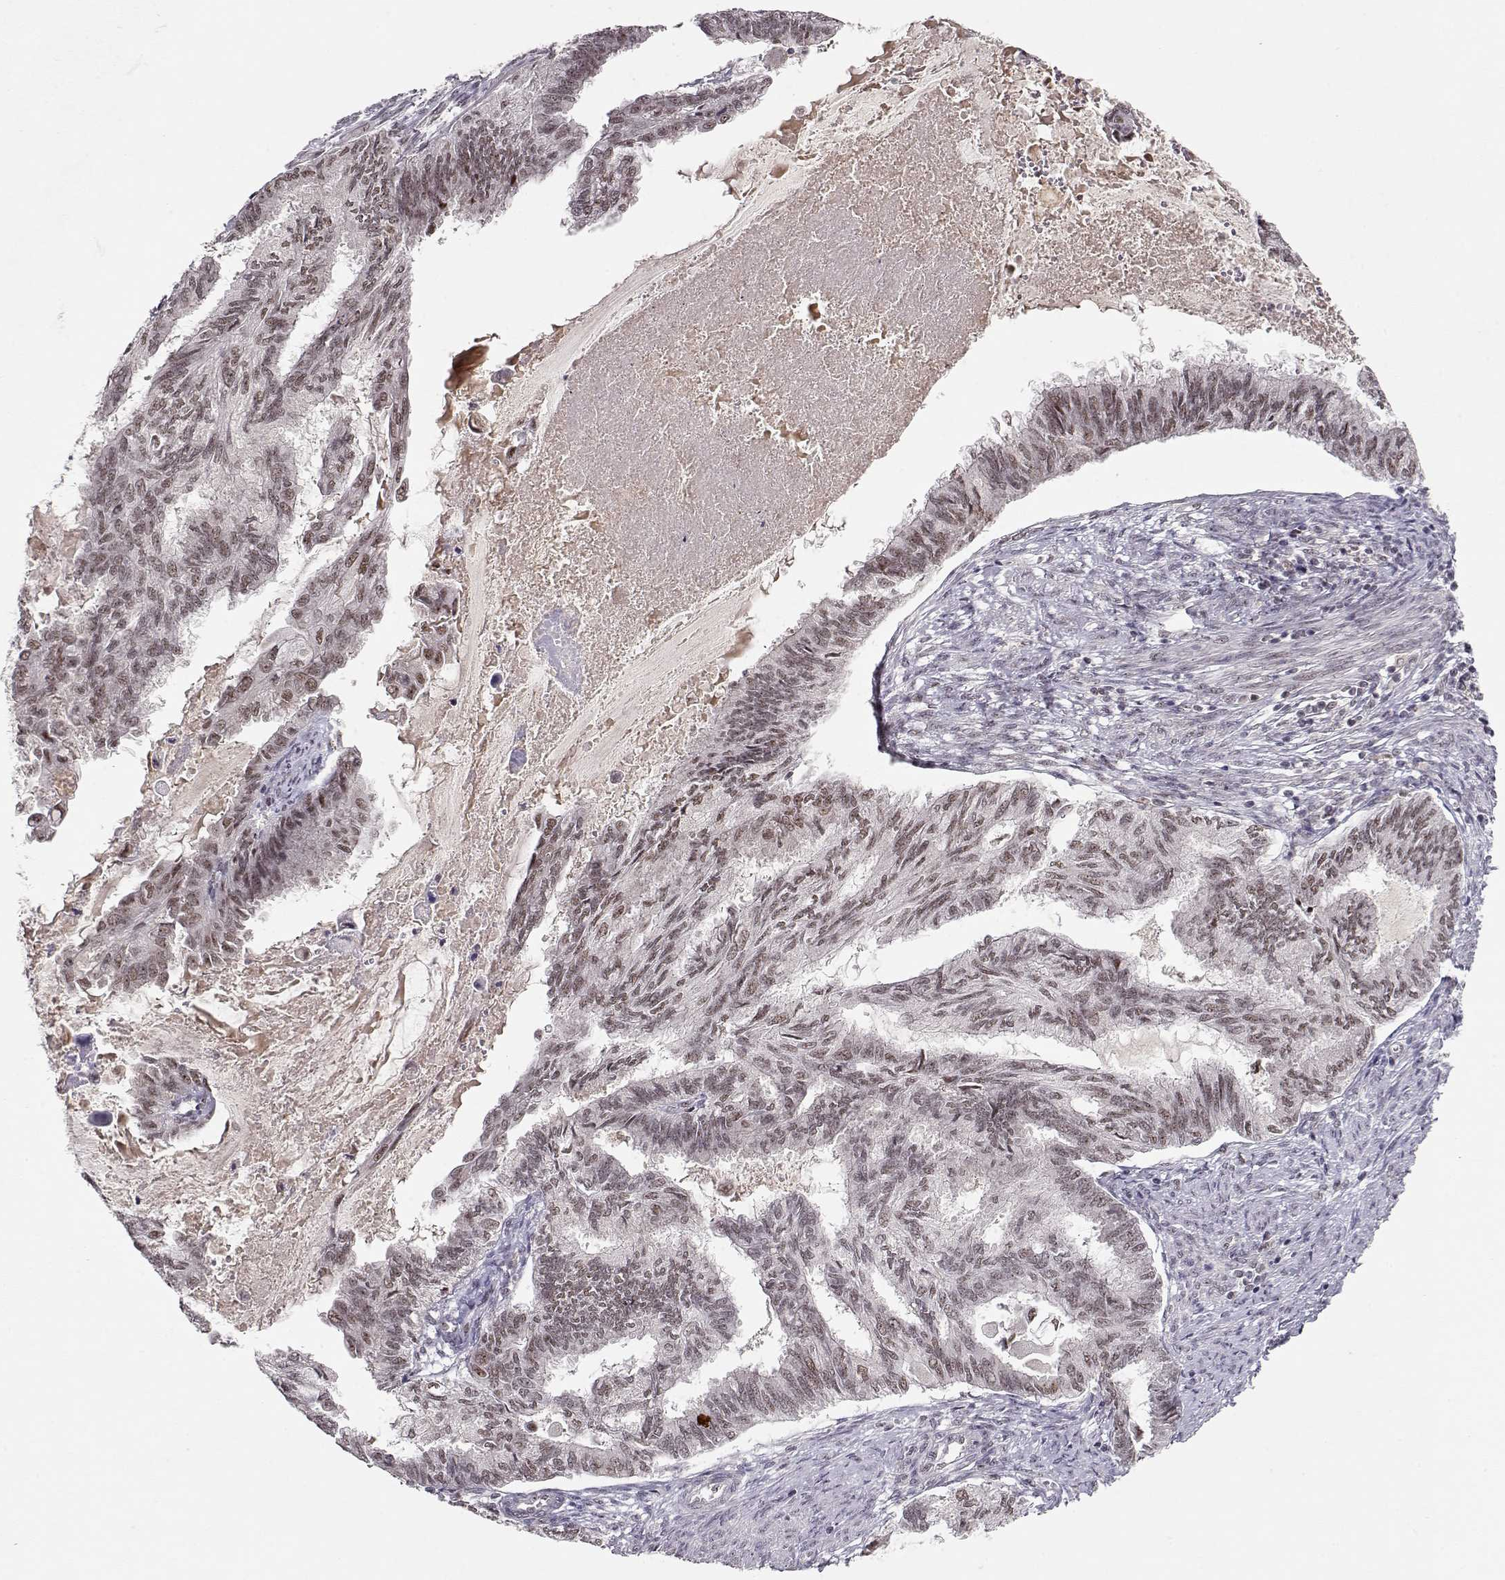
{"staining": {"intensity": "negative", "quantity": "none", "location": "none"}, "tissue": "endometrial cancer", "cell_type": "Tumor cells", "image_type": "cancer", "snomed": [{"axis": "morphology", "description": "Adenocarcinoma, NOS"}, {"axis": "topography", "description": "Endometrium"}], "caption": "An immunohistochemistry histopathology image of endometrial cancer (adenocarcinoma) is shown. There is no staining in tumor cells of endometrial cancer (adenocarcinoma). (IHC, brightfield microscopy, high magnification).", "gene": "CSNK2A1", "patient": {"sex": "female", "age": 86}}